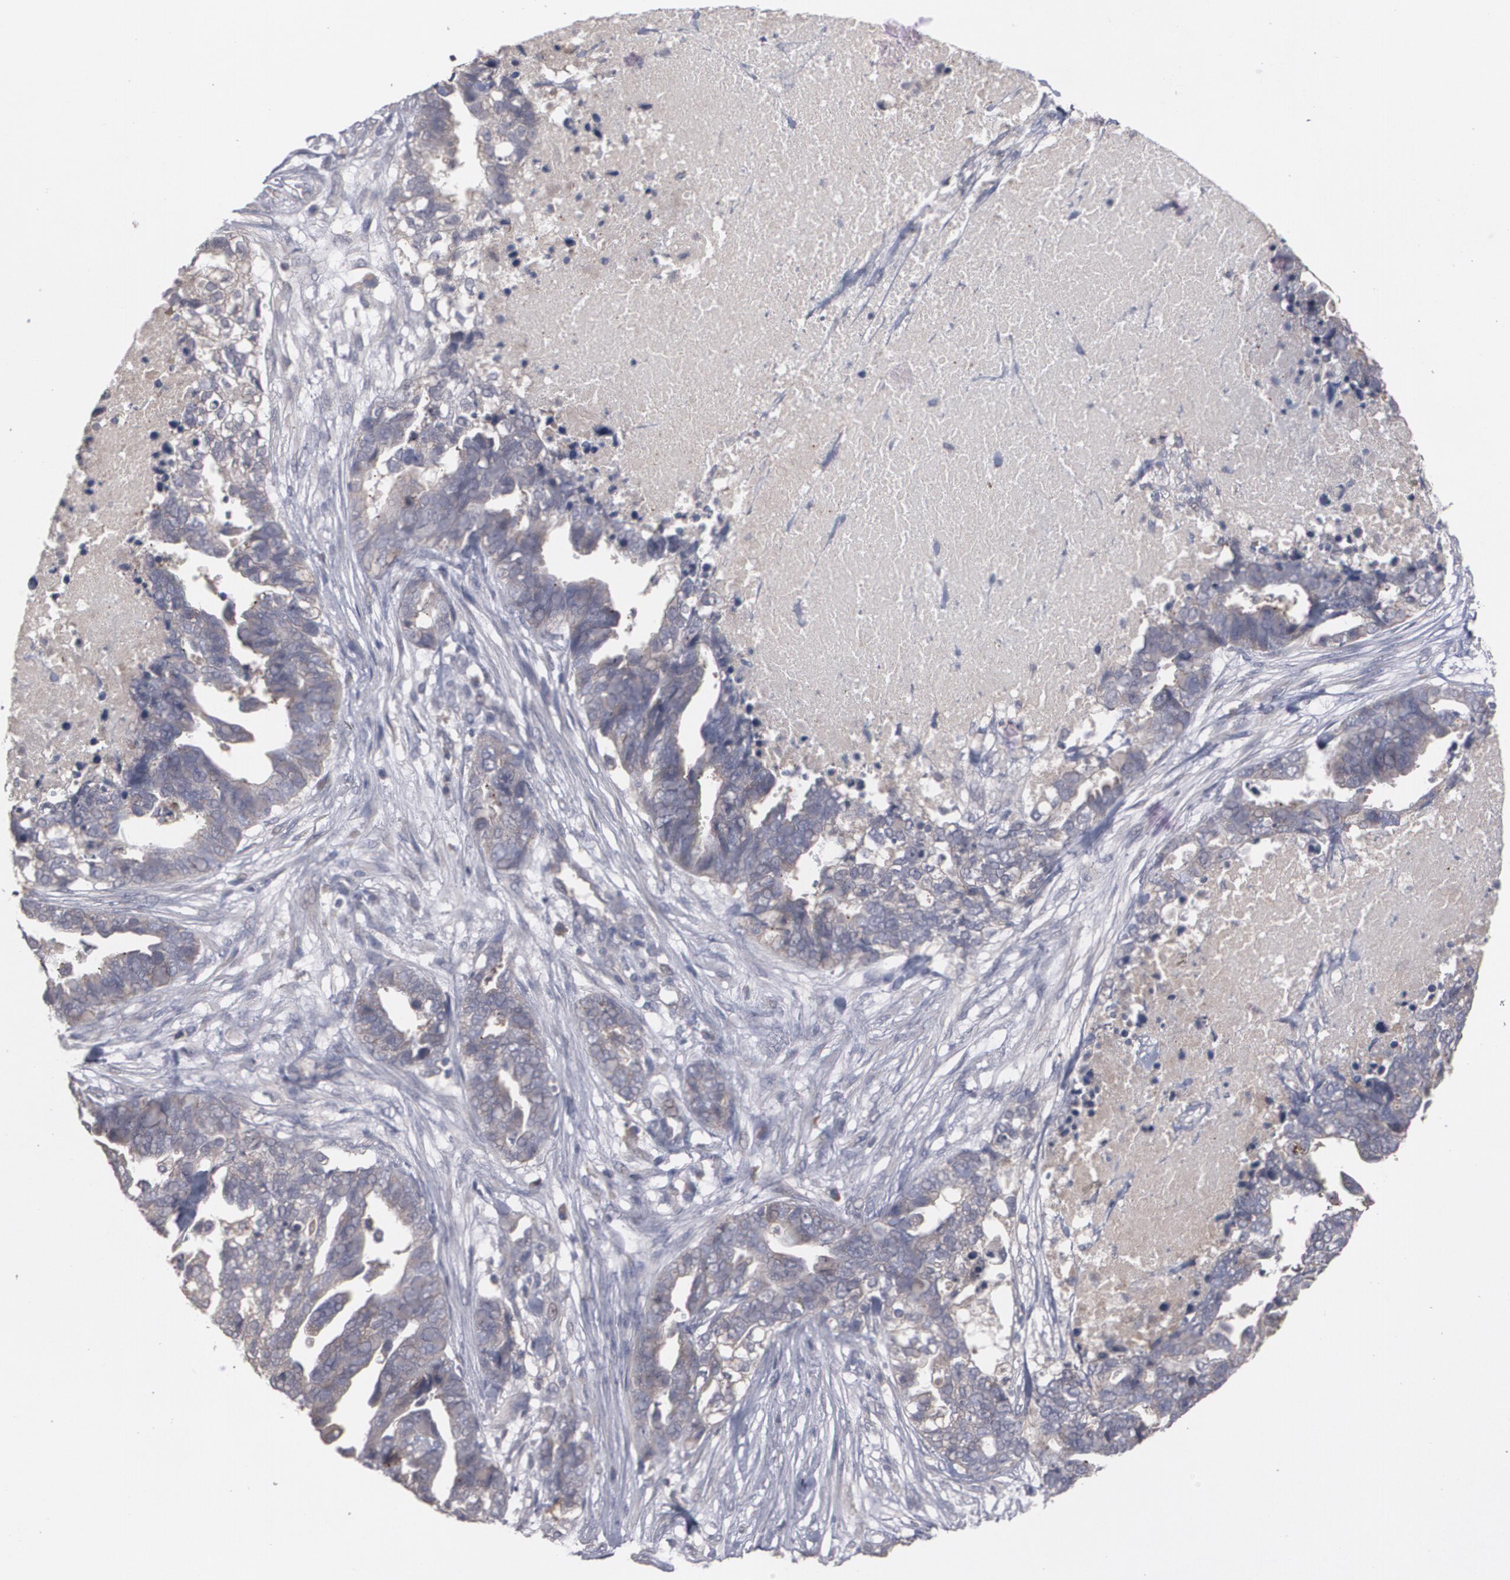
{"staining": {"intensity": "weak", "quantity": ">75%", "location": "cytoplasmic/membranous"}, "tissue": "ovarian cancer", "cell_type": "Tumor cells", "image_type": "cancer", "snomed": [{"axis": "morphology", "description": "Normal tissue, NOS"}, {"axis": "morphology", "description": "Cystadenocarcinoma, serous, NOS"}, {"axis": "topography", "description": "Fallopian tube"}, {"axis": "topography", "description": "Ovary"}], "caption": "Immunohistochemical staining of serous cystadenocarcinoma (ovarian) shows low levels of weak cytoplasmic/membranous protein expression in approximately >75% of tumor cells.", "gene": "ARF6", "patient": {"sex": "female", "age": 56}}